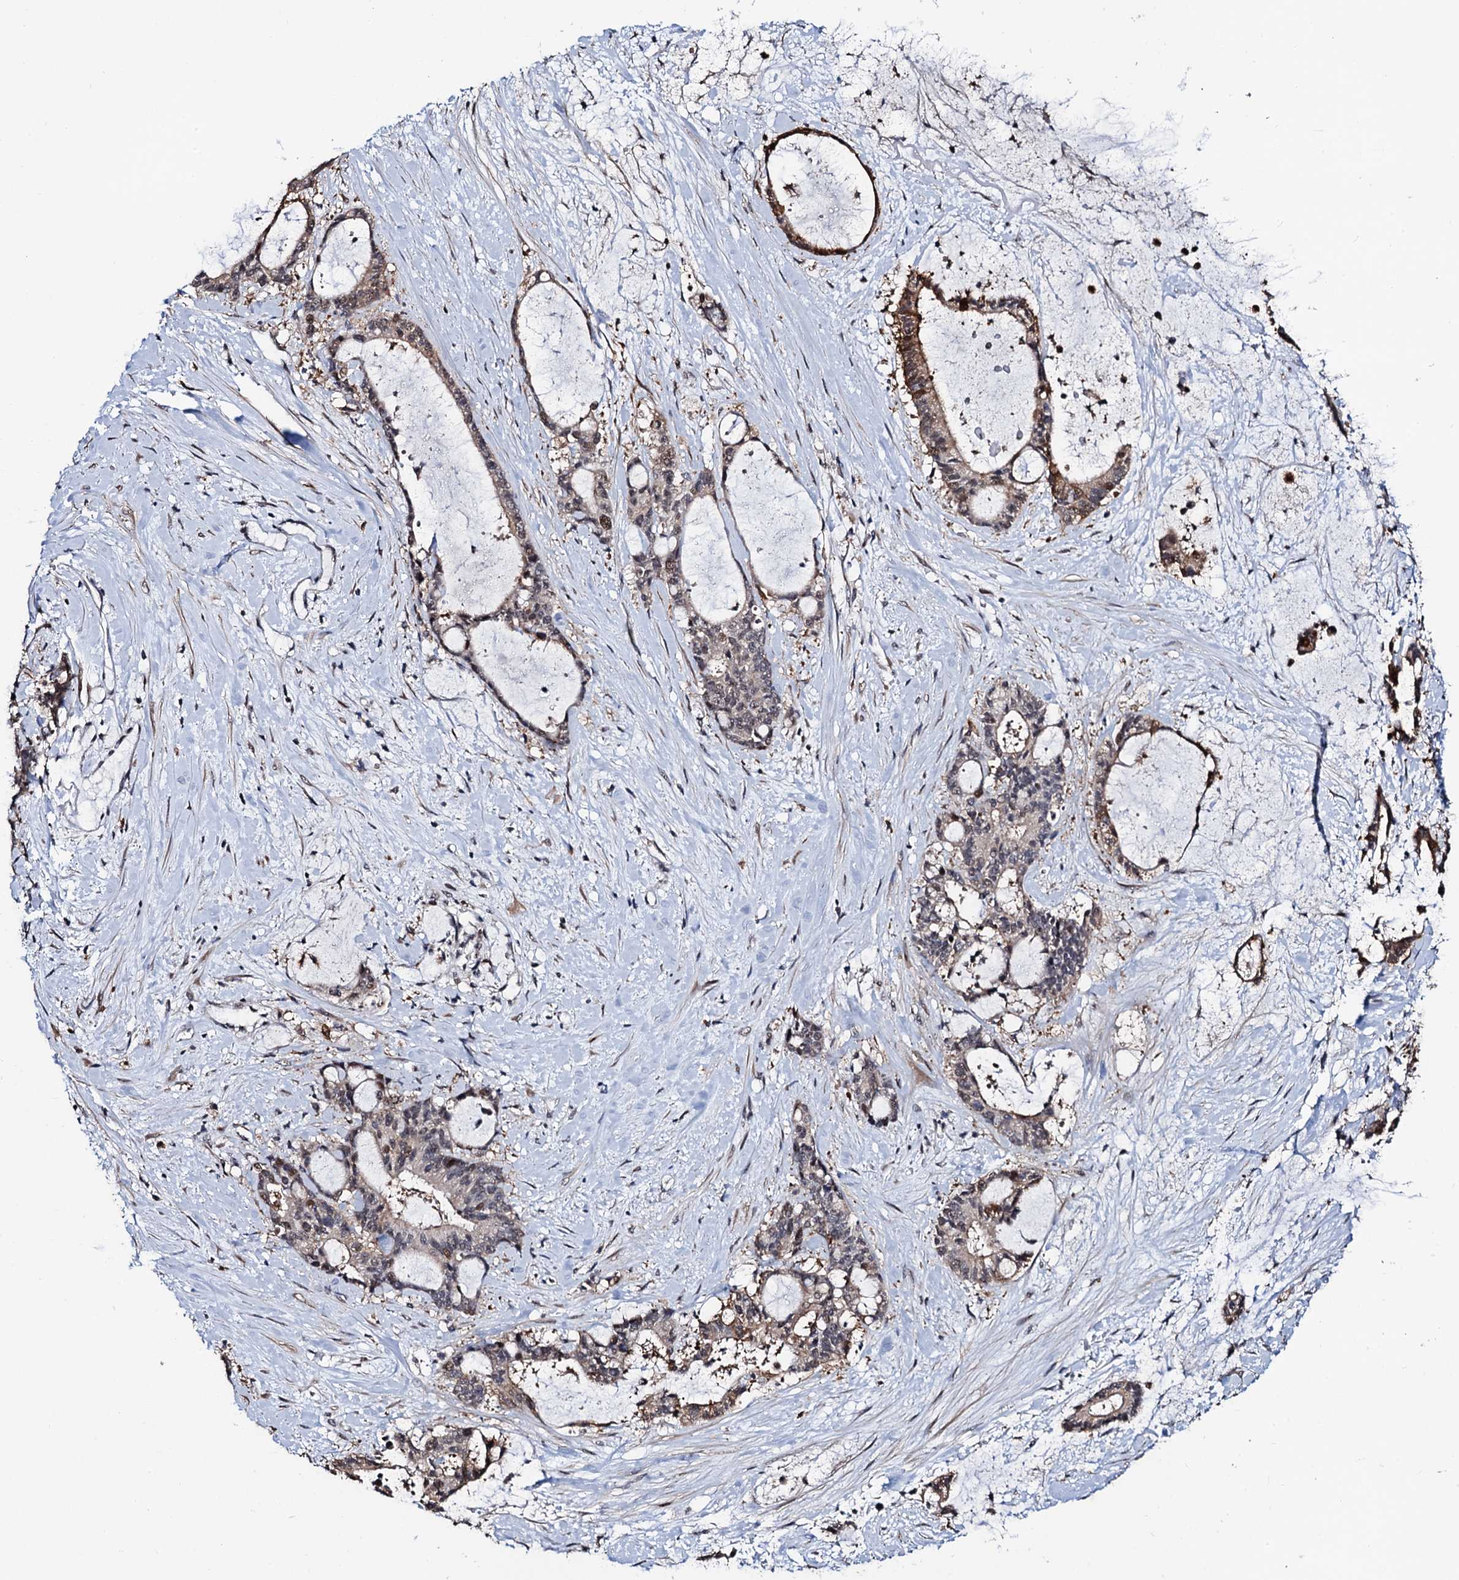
{"staining": {"intensity": "weak", "quantity": "25%-75%", "location": "cytoplasmic/membranous,nuclear"}, "tissue": "liver cancer", "cell_type": "Tumor cells", "image_type": "cancer", "snomed": [{"axis": "morphology", "description": "Normal tissue, NOS"}, {"axis": "morphology", "description": "Cholangiocarcinoma"}, {"axis": "topography", "description": "Liver"}, {"axis": "topography", "description": "Peripheral nerve tissue"}], "caption": "Immunohistochemistry micrograph of neoplastic tissue: liver cancer stained using immunohistochemistry shows low levels of weak protein expression localized specifically in the cytoplasmic/membranous and nuclear of tumor cells, appearing as a cytoplasmic/membranous and nuclear brown color.", "gene": "FAM222A", "patient": {"sex": "female", "age": 73}}